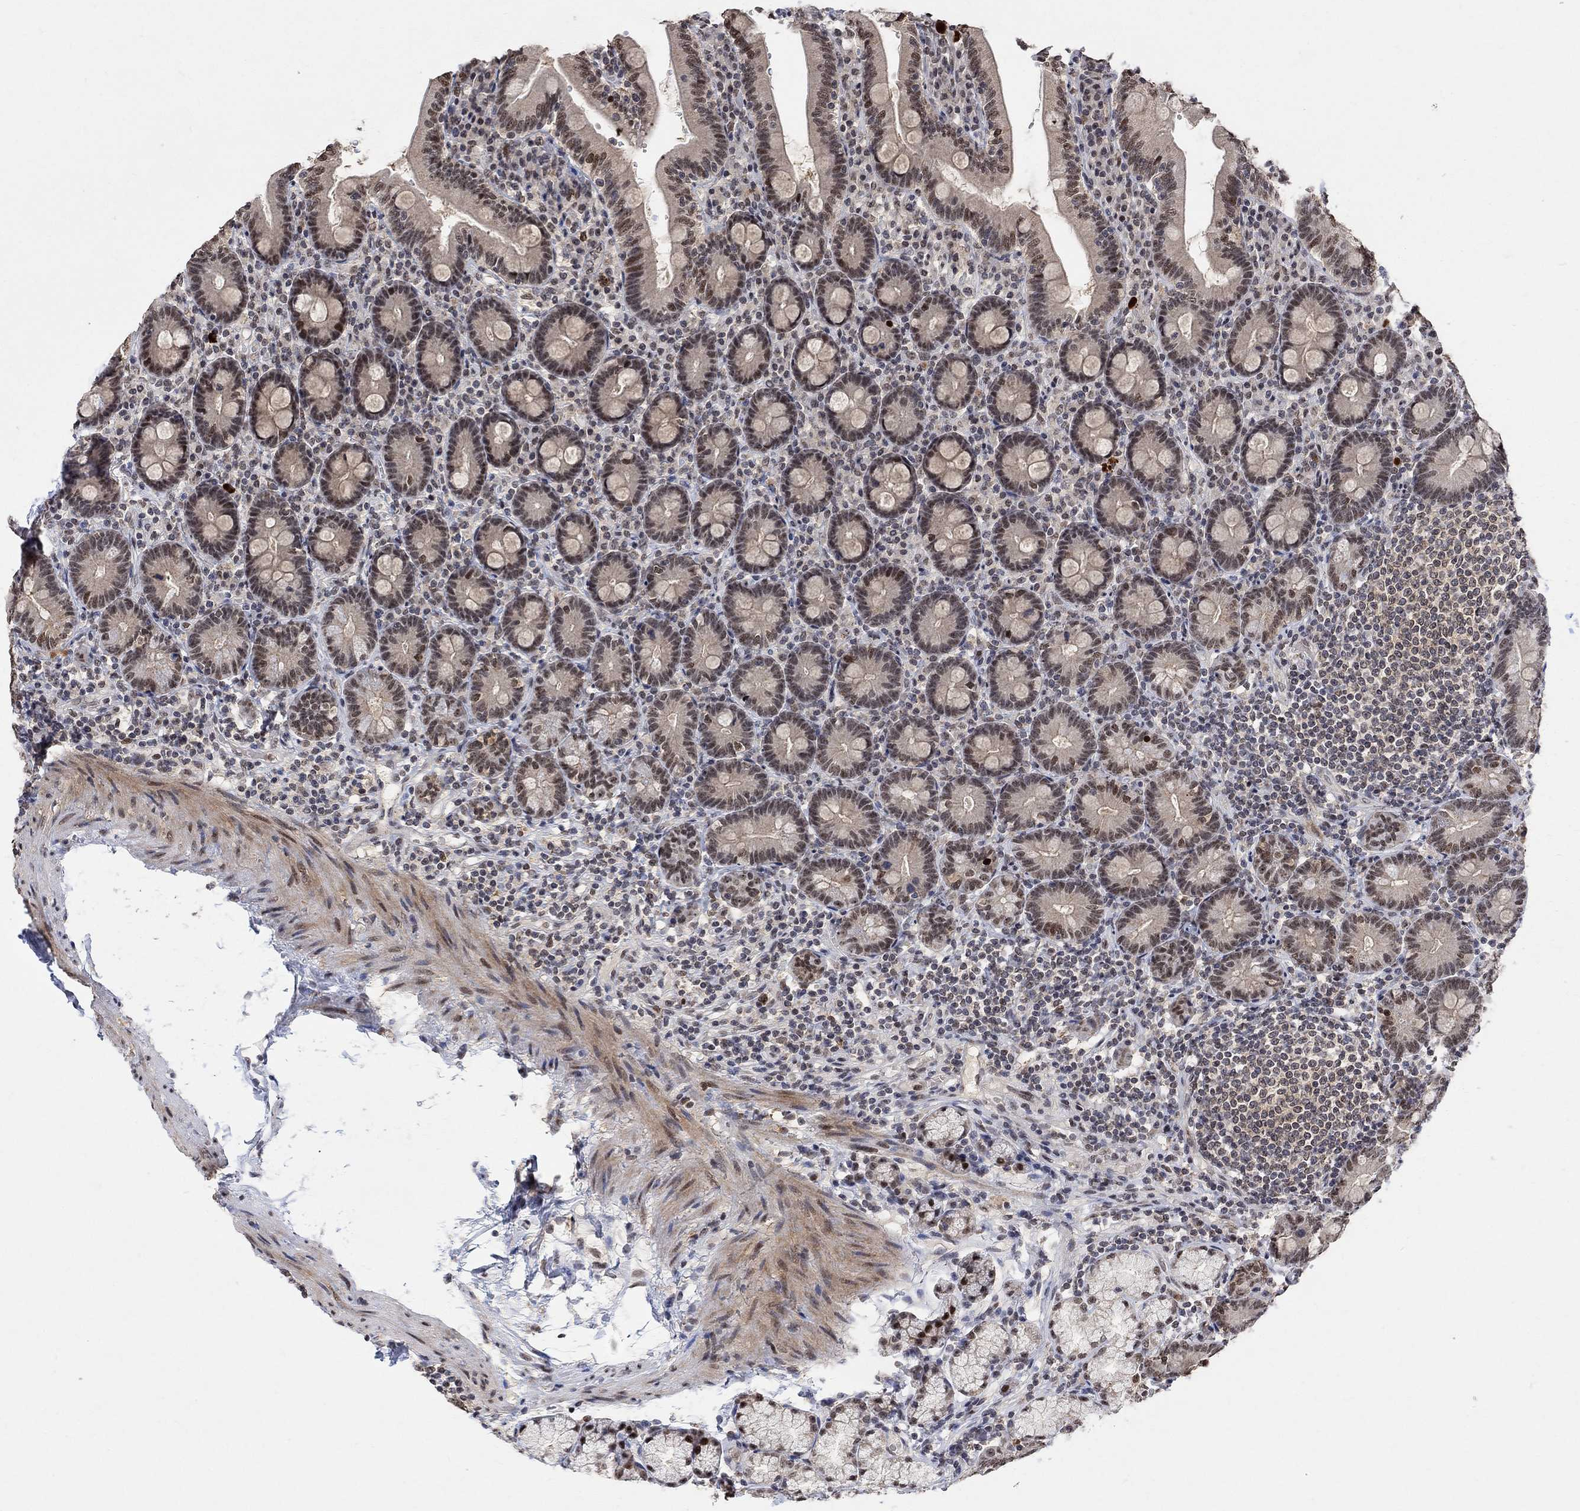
{"staining": {"intensity": "moderate", "quantity": "<25%", "location": "nuclear"}, "tissue": "duodenum", "cell_type": "Glandular cells", "image_type": "normal", "snomed": [{"axis": "morphology", "description": "Normal tissue, NOS"}, {"axis": "topography", "description": "Duodenum"}], "caption": "Moderate nuclear protein expression is identified in about <25% of glandular cells in duodenum.", "gene": "E4F1", "patient": {"sex": "female", "age": 67}}